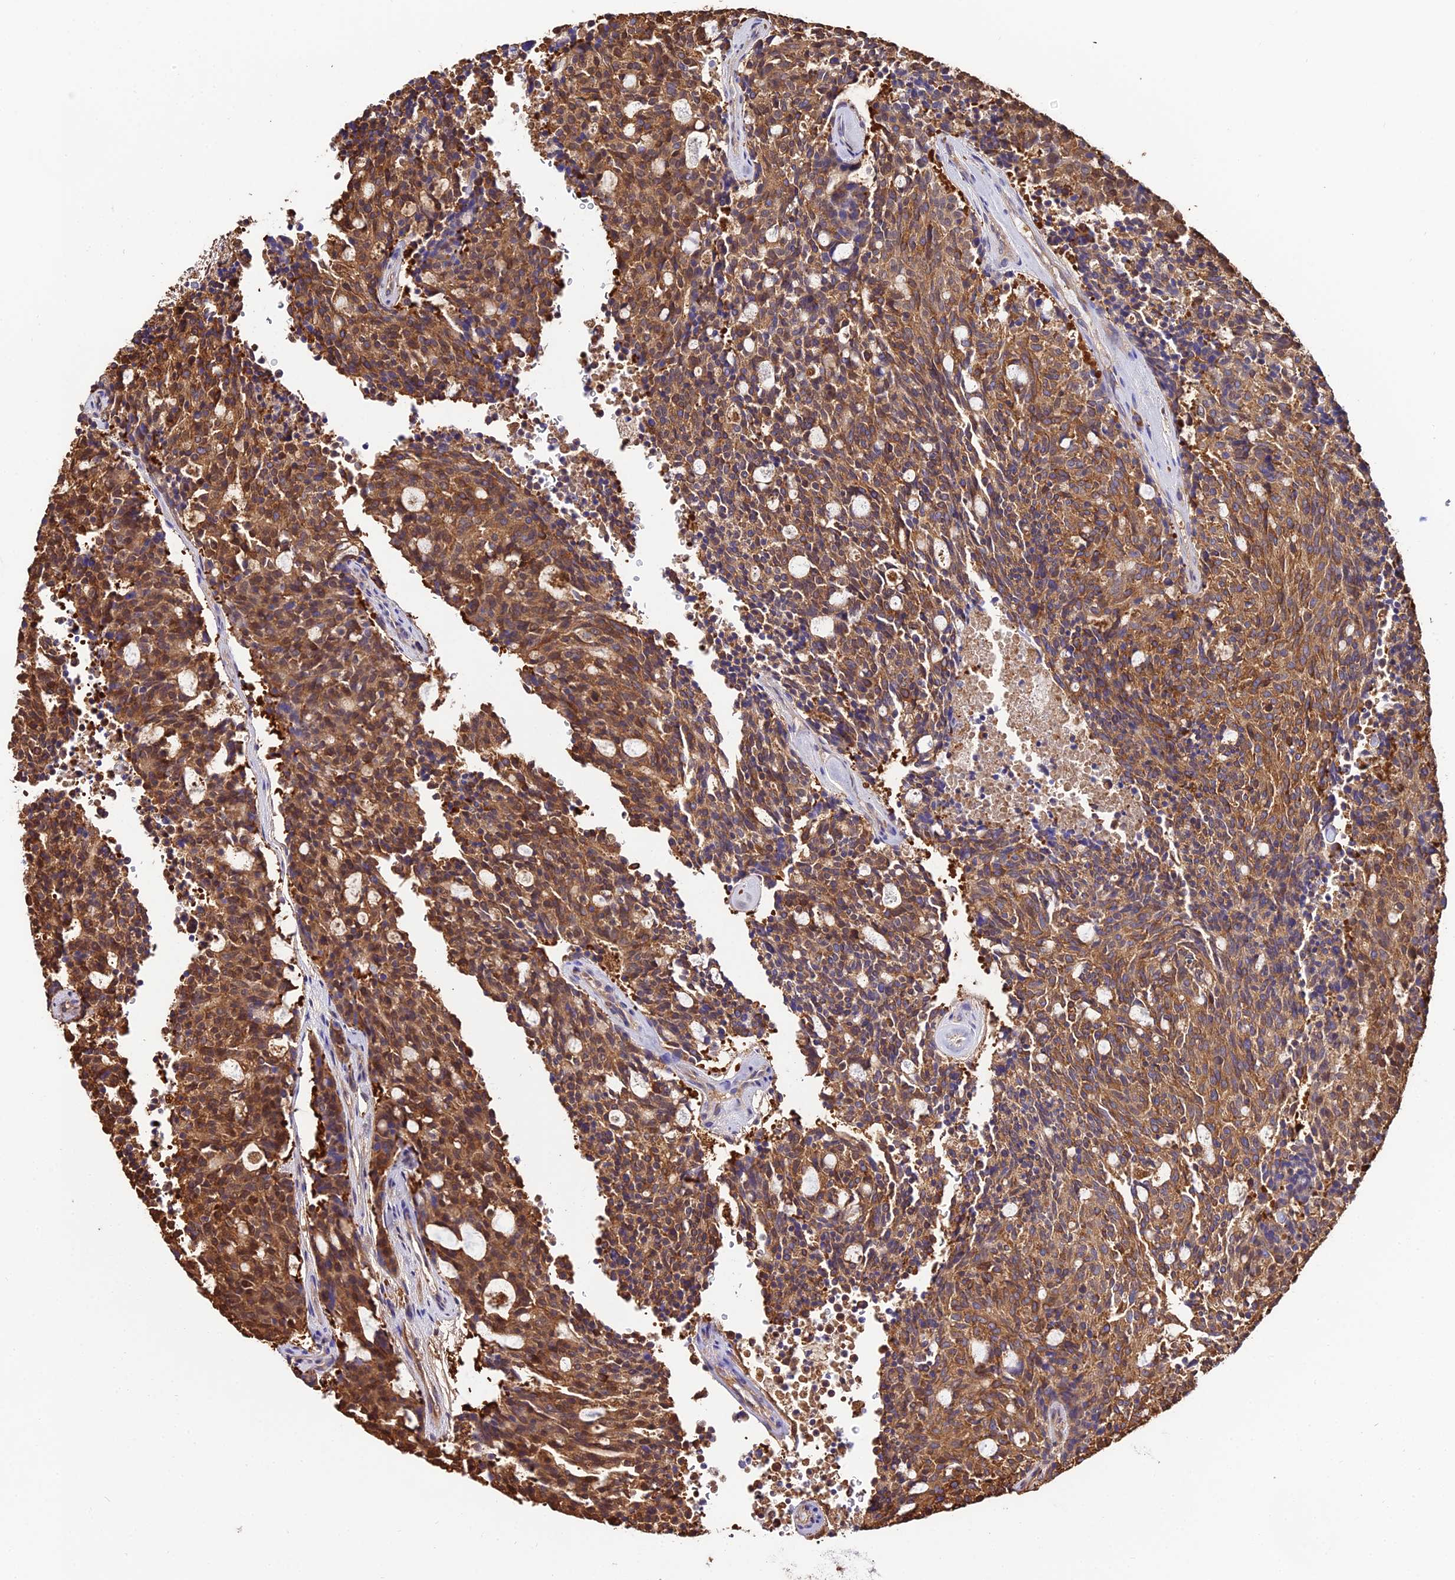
{"staining": {"intensity": "strong", "quantity": ">75%", "location": "cytoplasmic/membranous"}, "tissue": "carcinoid", "cell_type": "Tumor cells", "image_type": "cancer", "snomed": [{"axis": "morphology", "description": "Carcinoid, malignant, NOS"}, {"axis": "topography", "description": "Pancreas"}], "caption": "Malignant carcinoid stained with a protein marker reveals strong staining in tumor cells.", "gene": "TUBA3D", "patient": {"sex": "female", "age": 54}}